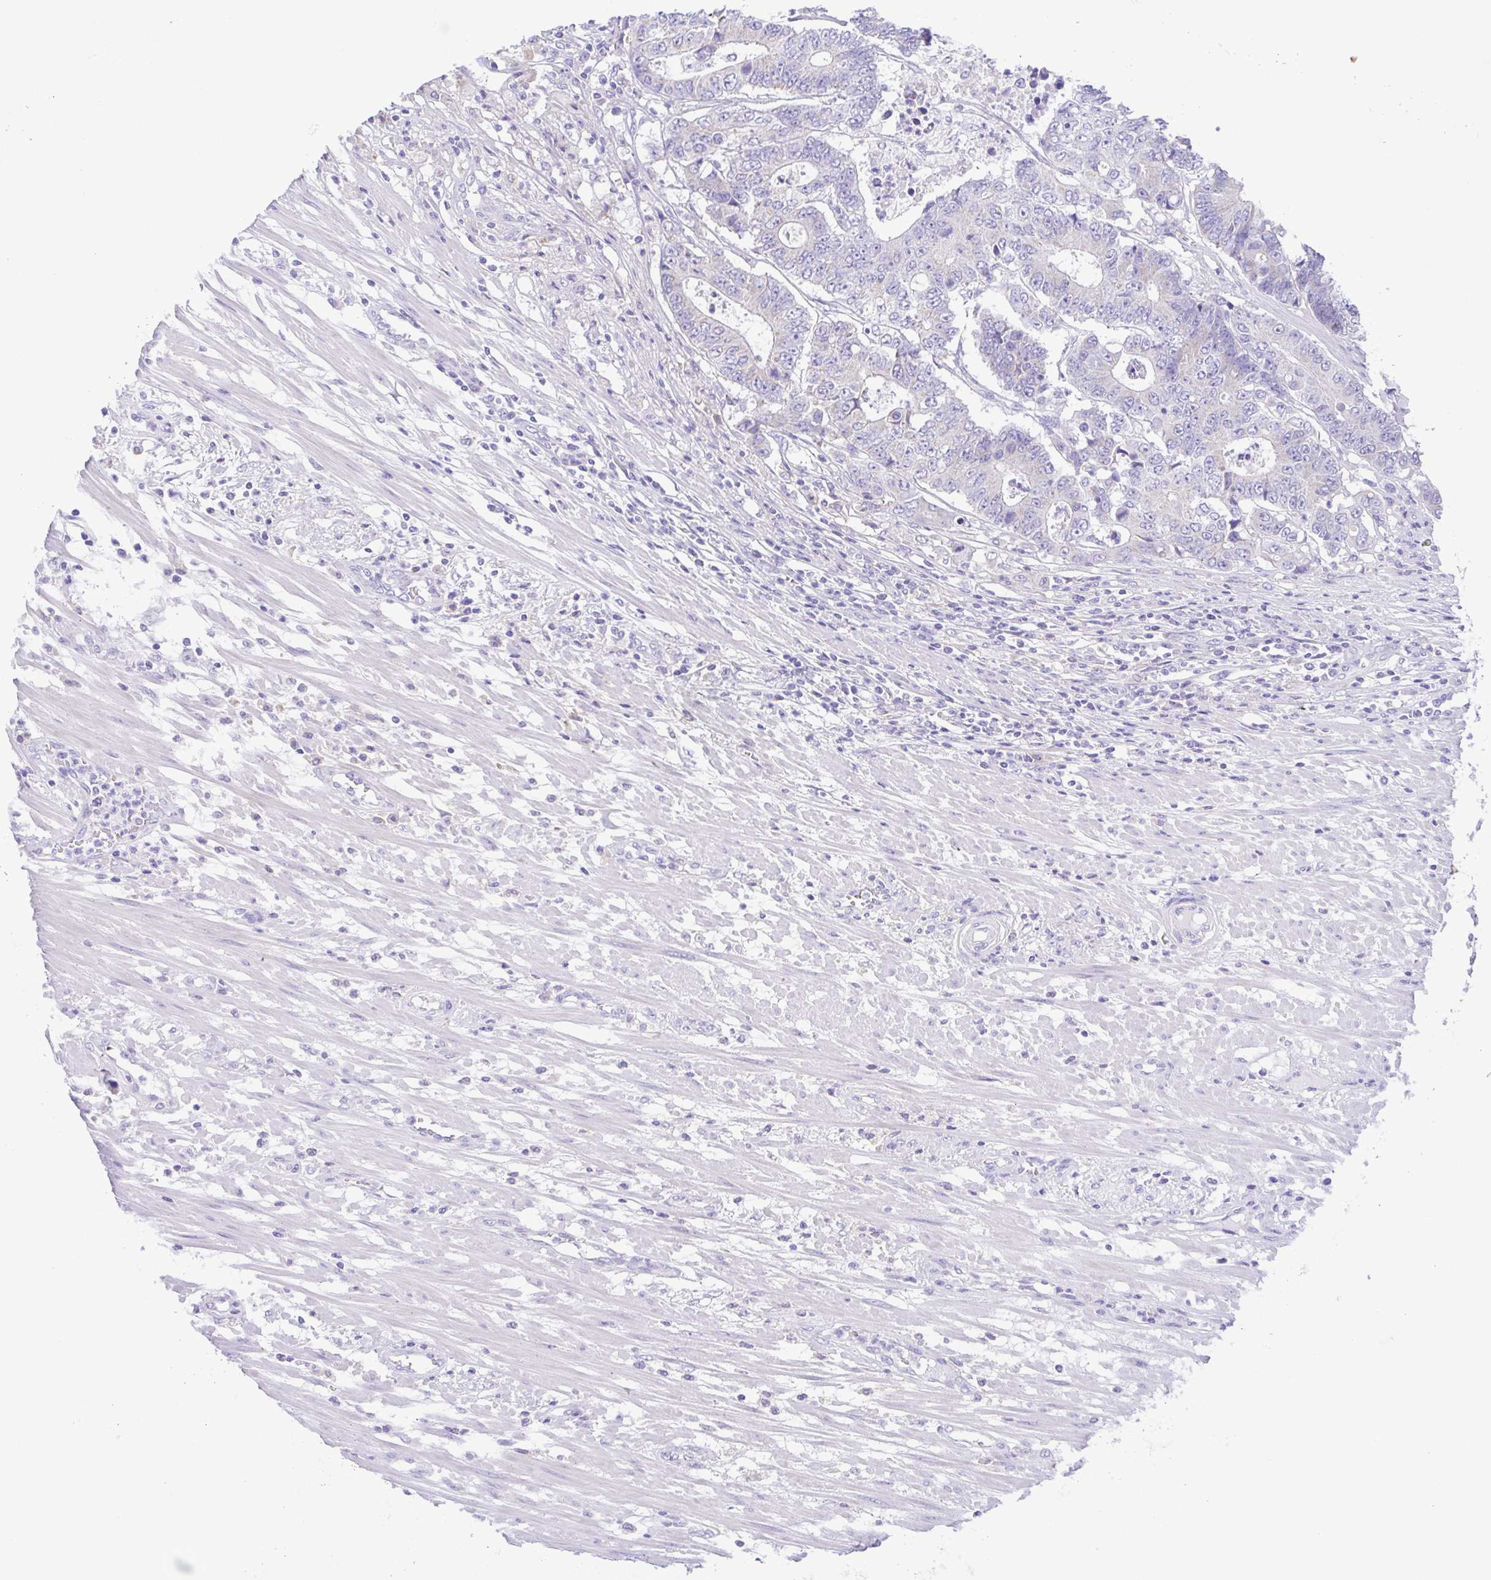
{"staining": {"intensity": "negative", "quantity": "none", "location": "none"}, "tissue": "colorectal cancer", "cell_type": "Tumor cells", "image_type": "cancer", "snomed": [{"axis": "morphology", "description": "Adenocarcinoma, NOS"}, {"axis": "topography", "description": "Colon"}], "caption": "Photomicrograph shows no protein expression in tumor cells of colorectal cancer tissue.", "gene": "CD72", "patient": {"sex": "female", "age": 48}}